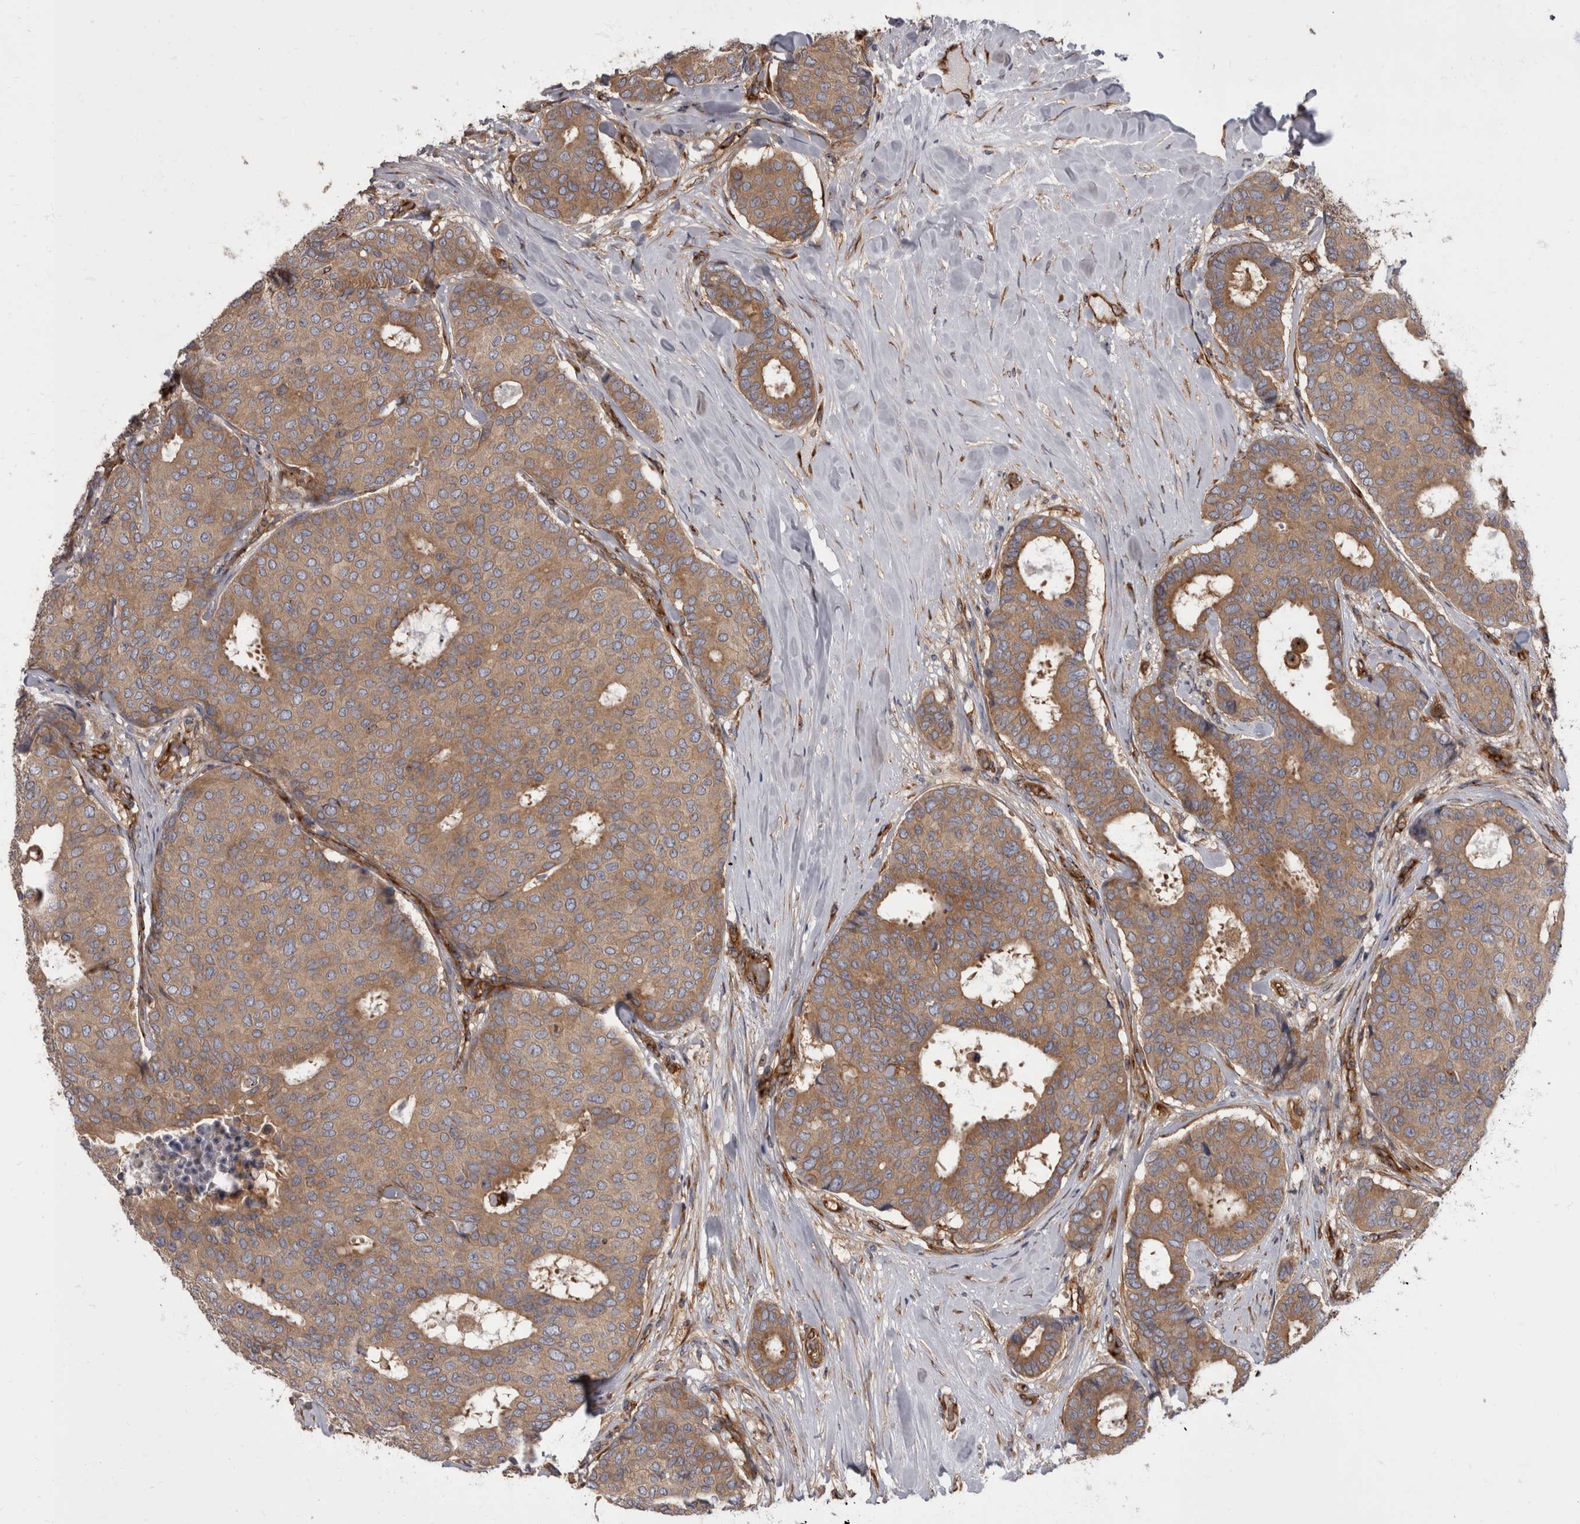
{"staining": {"intensity": "moderate", "quantity": ">75%", "location": "cytoplasmic/membranous"}, "tissue": "breast cancer", "cell_type": "Tumor cells", "image_type": "cancer", "snomed": [{"axis": "morphology", "description": "Duct carcinoma"}, {"axis": "topography", "description": "Breast"}], "caption": "An image of human invasive ductal carcinoma (breast) stained for a protein exhibits moderate cytoplasmic/membranous brown staining in tumor cells. (brown staining indicates protein expression, while blue staining denotes nuclei).", "gene": "HOOK3", "patient": {"sex": "female", "age": 75}}